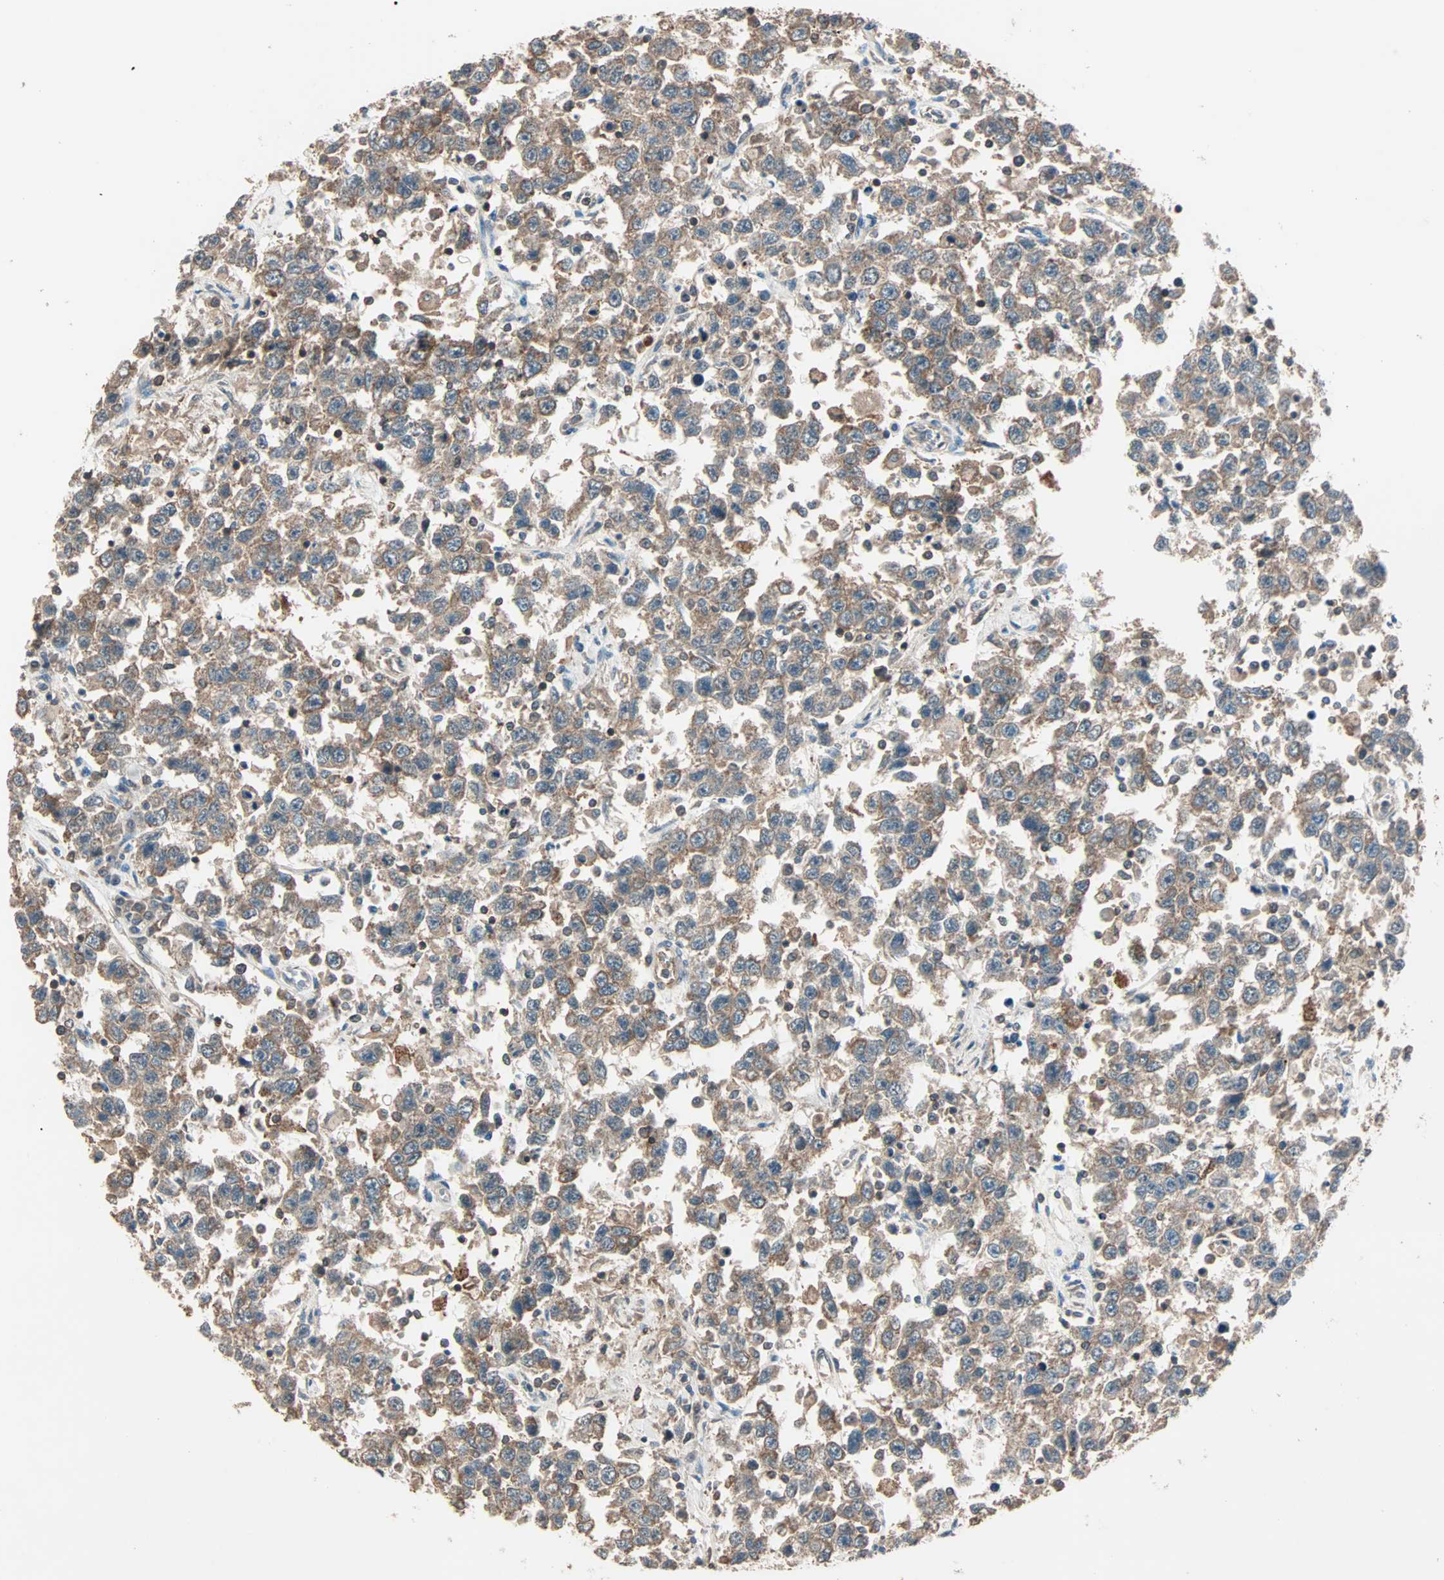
{"staining": {"intensity": "moderate", "quantity": ">75%", "location": "cytoplasmic/membranous"}, "tissue": "testis cancer", "cell_type": "Tumor cells", "image_type": "cancer", "snomed": [{"axis": "morphology", "description": "Seminoma, NOS"}, {"axis": "topography", "description": "Testis"}], "caption": "Protein analysis of testis cancer (seminoma) tissue displays moderate cytoplasmic/membranous staining in about >75% of tumor cells.", "gene": "MAP3K21", "patient": {"sex": "male", "age": 41}}